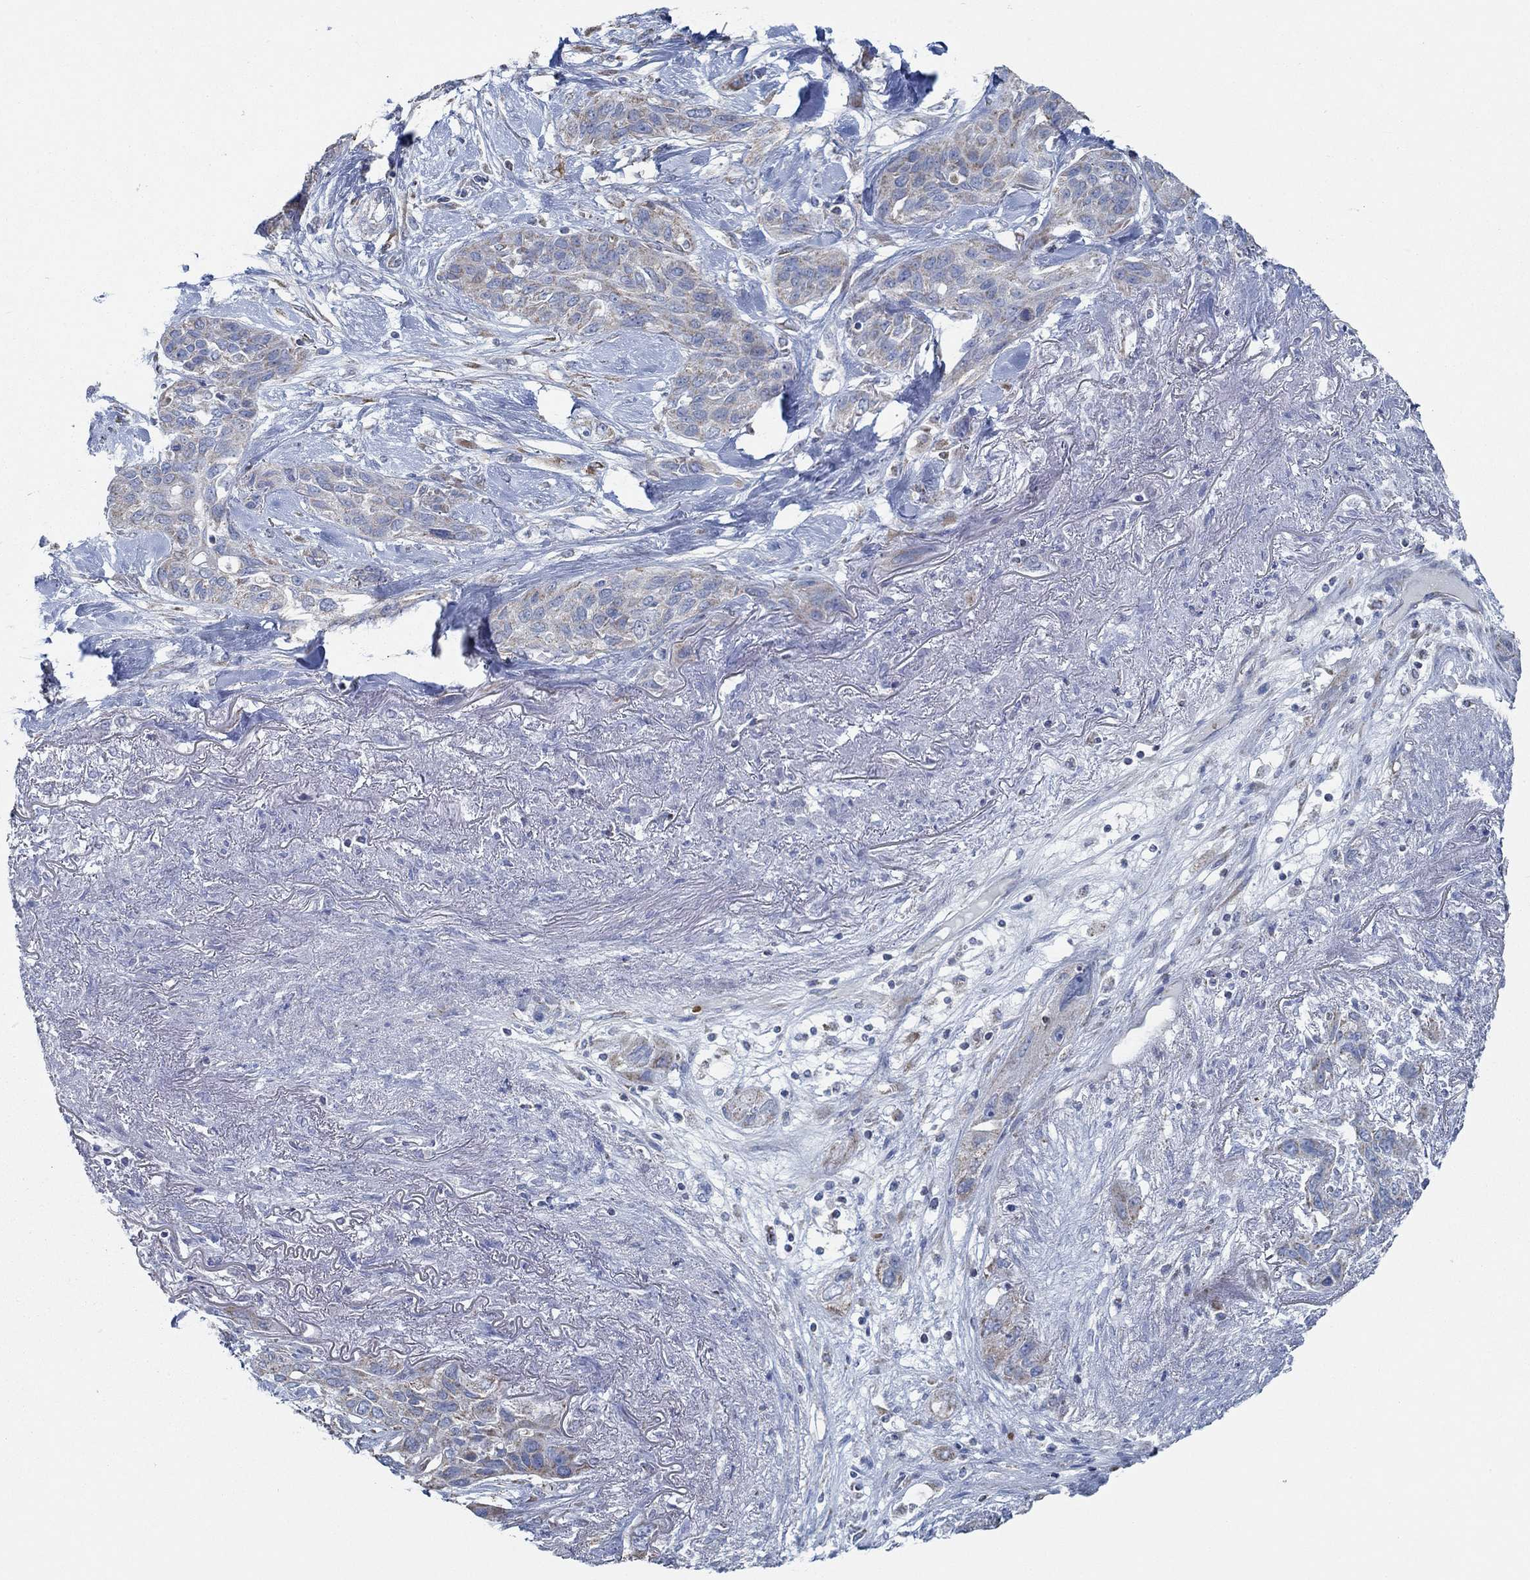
{"staining": {"intensity": "moderate", "quantity": "<25%", "location": "cytoplasmic/membranous"}, "tissue": "lung cancer", "cell_type": "Tumor cells", "image_type": "cancer", "snomed": [{"axis": "morphology", "description": "Squamous cell carcinoma, NOS"}, {"axis": "topography", "description": "Lung"}], "caption": "Approximately <25% of tumor cells in squamous cell carcinoma (lung) show moderate cytoplasmic/membranous protein expression as visualized by brown immunohistochemical staining.", "gene": "GLOD5", "patient": {"sex": "female", "age": 70}}